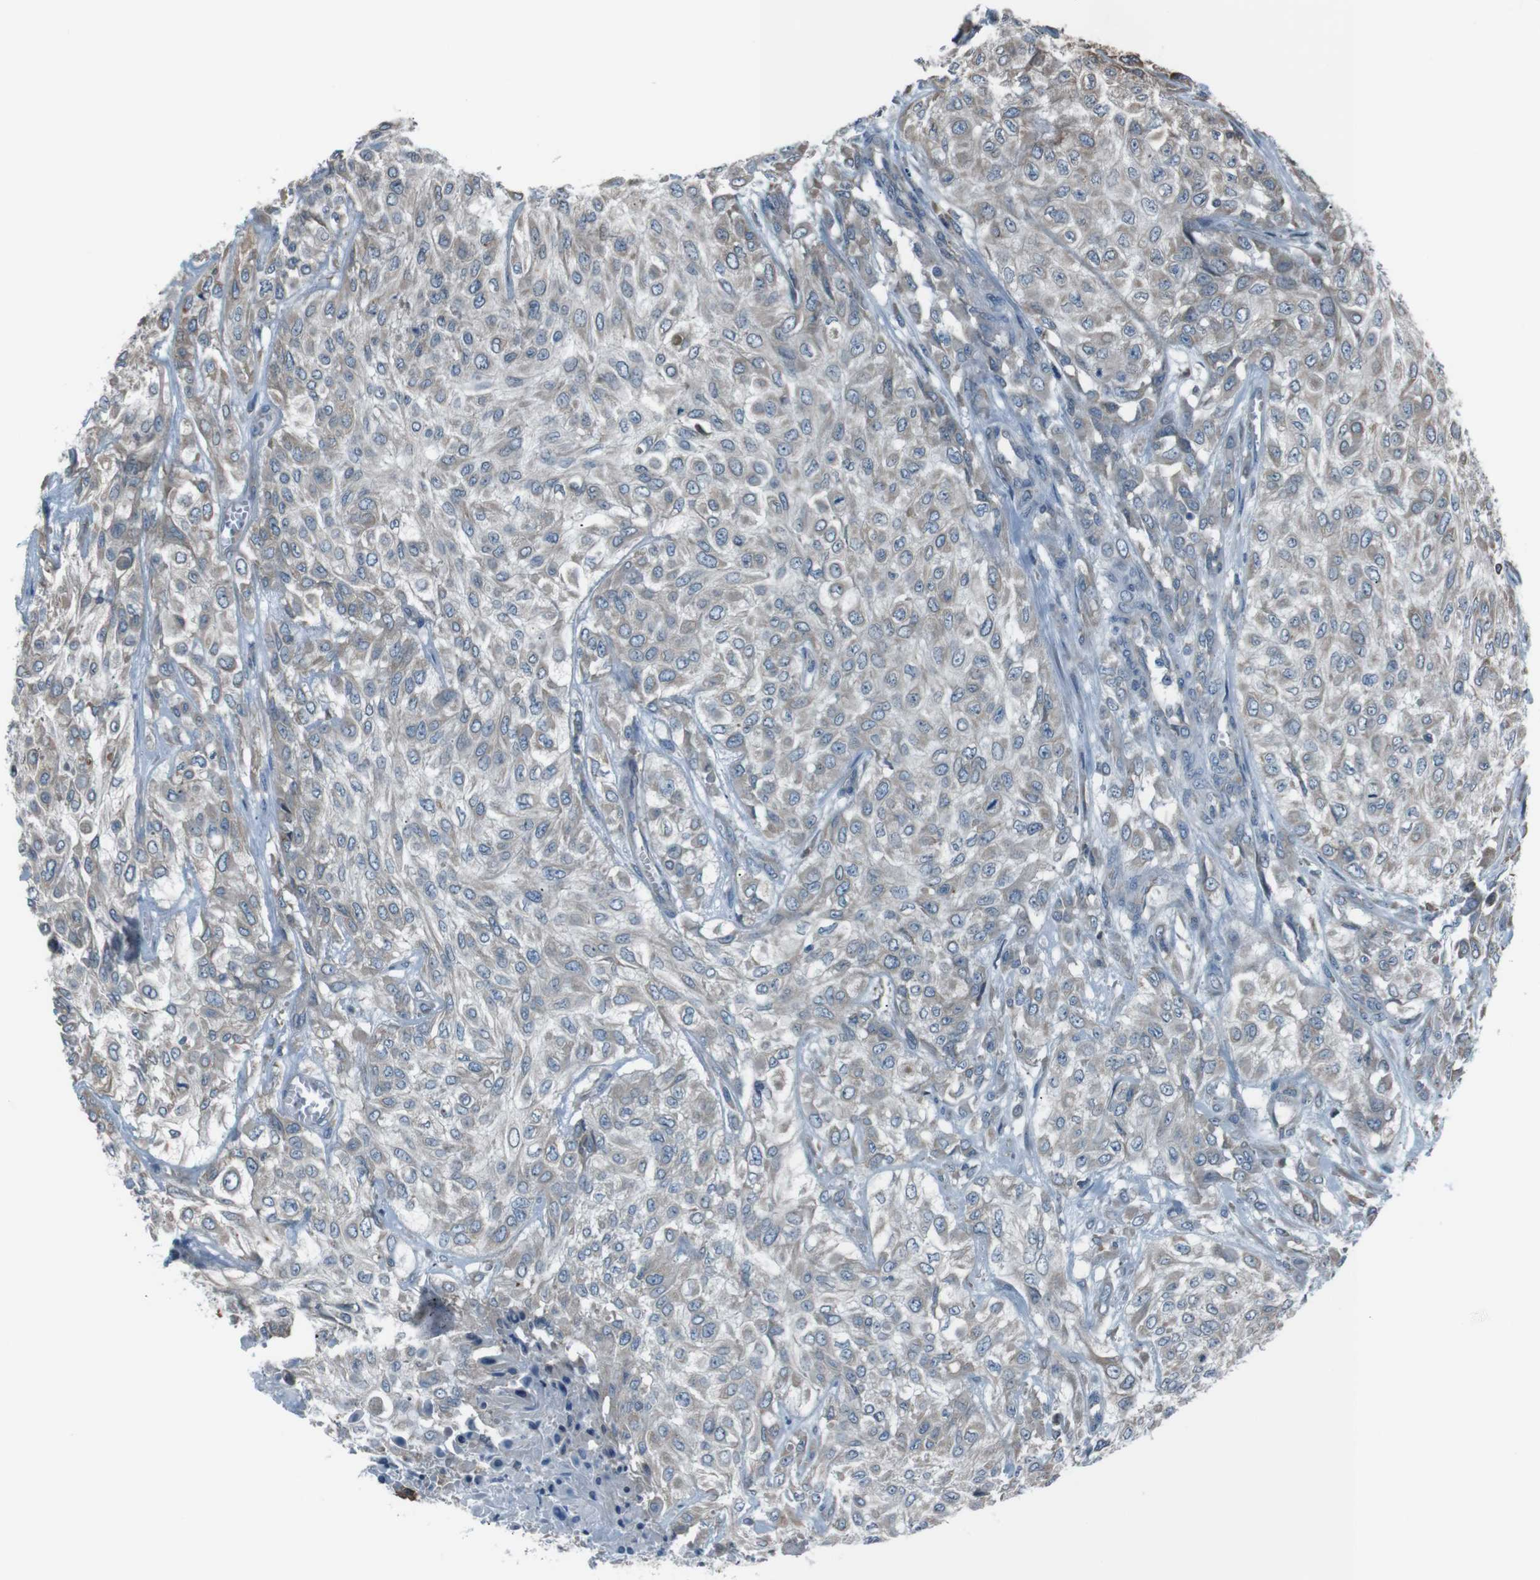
{"staining": {"intensity": "weak", "quantity": "25%-75%", "location": "cytoplasmic/membranous"}, "tissue": "urothelial cancer", "cell_type": "Tumor cells", "image_type": "cancer", "snomed": [{"axis": "morphology", "description": "Urothelial carcinoma, High grade"}, {"axis": "topography", "description": "Urinary bladder"}], "caption": "Immunohistochemical staining of human urothelial cancer demonstrates low levels of weak cytoplasmic/membranous protein staining in approximately 25%-75% of tumor cells.", "gene": "SIGMAR1", "patient": {"sex": "male", "age": 57}}